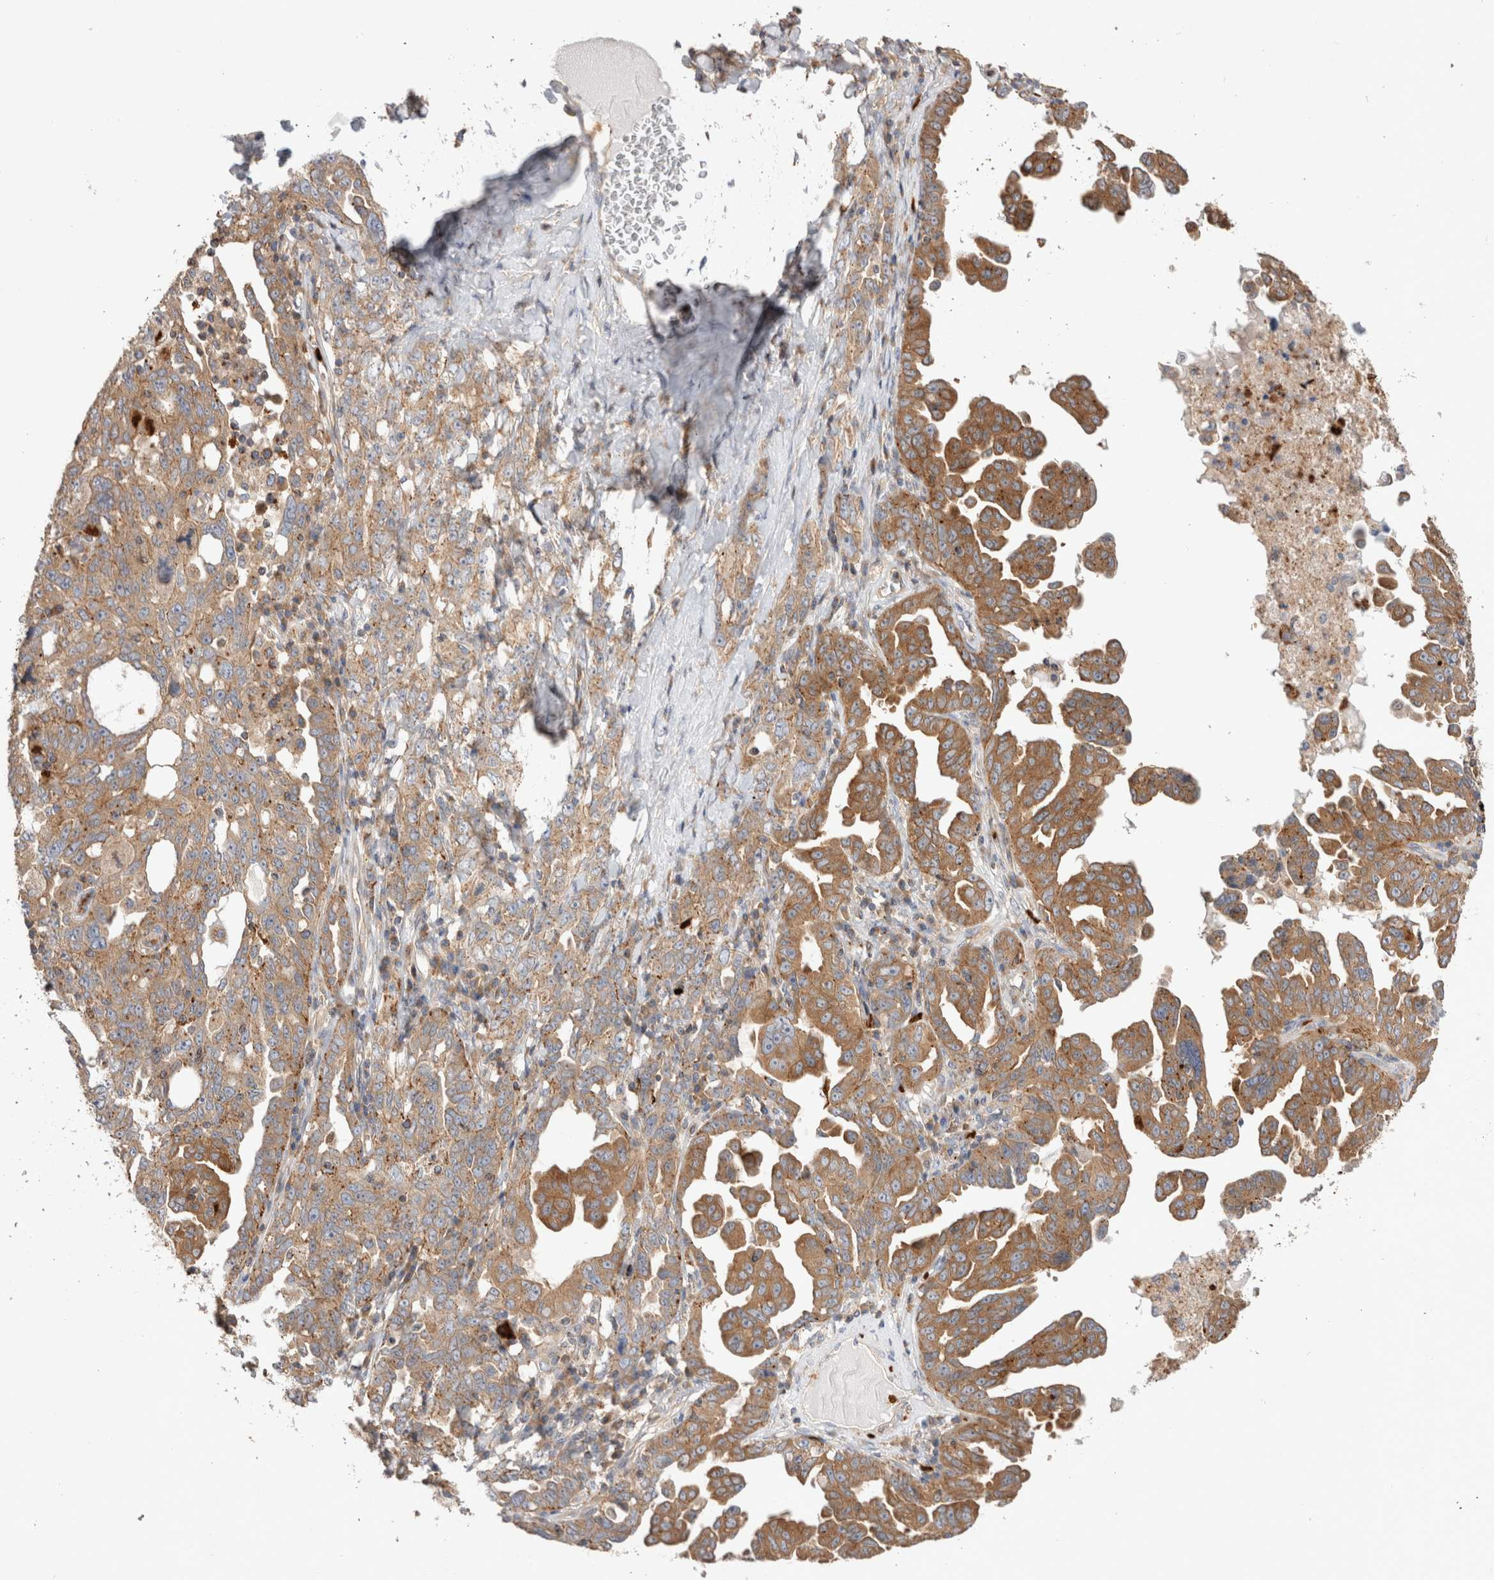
{"staining": {"intensity": "moderate", "quantity": ">75%", "location": "cytoplasmic/membranous"}, "tissue": "ovarian cancer", "cell_type": "Tumor cells", "image_type": "cancer", "snomed": [{"axis": "morphology", "description": "Carcinoma, endometroid"}, {"axis": "topography", "description": "Ovary"}], "caption": "High-magnification brightfield microscopy of endometroid carcinoma (ovarian) stained with DAB (brown) and counterstained with hematoxylin (blue). tumor cells exhibit moderate cytoplasmic/membranous expression is appreciated in approximately>75% of cells.", "gene": "NXT2", "patient": {"sex": "female", "age": 62}}